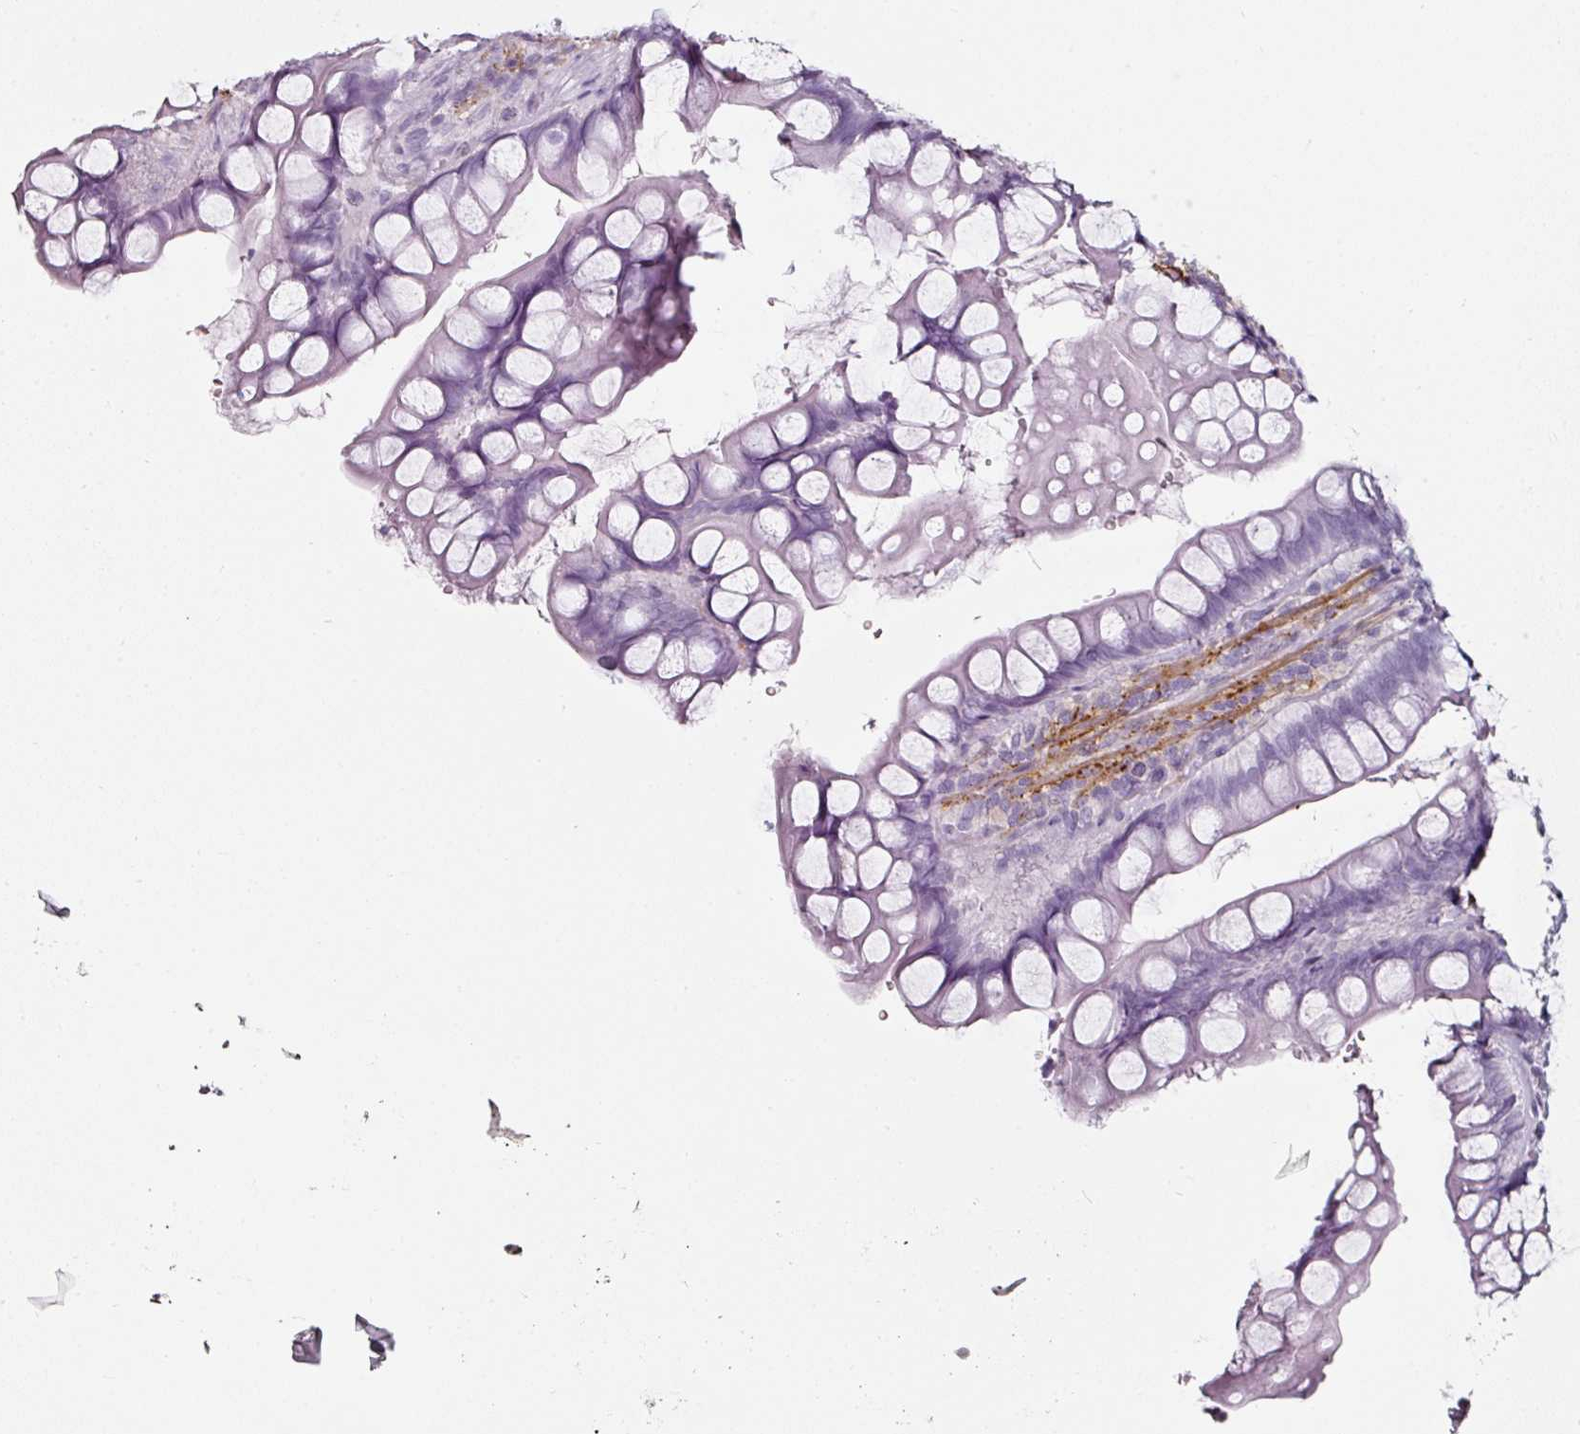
{"staining": {"intensity": "negative", "quantity": "none", "location": "none"}, "tissue": "small intestine", "cell_type": "Glandular cells", "image_type": "normal", "snomed": [{"axis": "morphology", "description": "Normal tissue, NOS"}, {"axis": "topography", "description": "Small intestine"}], "caption": "The immunohistochemistry histopathology image has no significant staining in glandular cells of small intestine. Brightfield microscopy of immunohistochemistry (IHC) stained with DAB (3,3'-diaminobenzidine) (brown) and hematoxylin (blue), captured at high magnification.", "gene": "CAP2", "patient": {"sex": "male", "age": 70}}